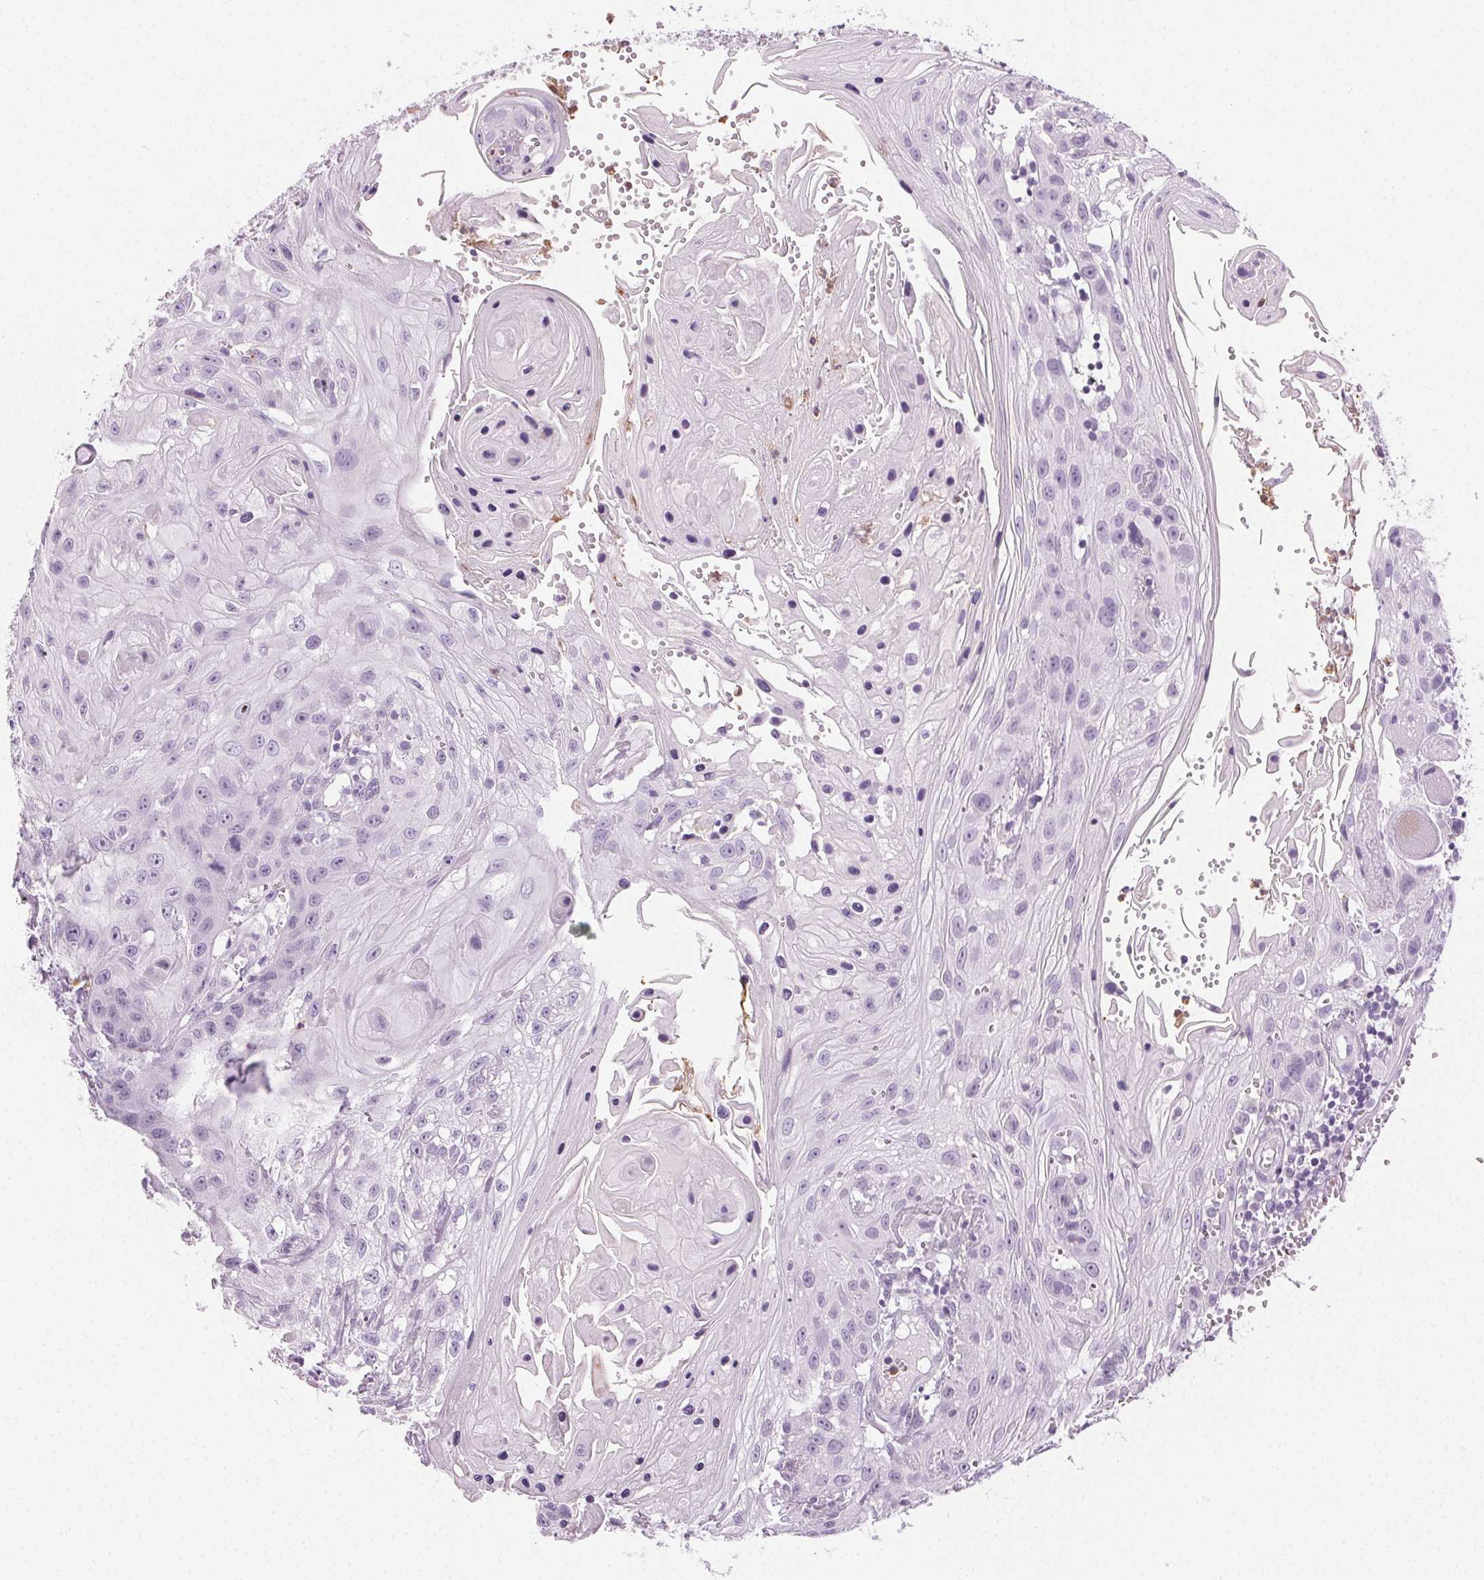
{"staining": {"intensity": "negative", "quantity": "none", "location": "none"}, "tissue": "head and neck cancer", "cell_type": "Tumor cells", "image_type": "cancer", "snomed": [{"axis": "morphology", "description": "Squamous cell carcinoma, NOS"}, {"axis": "topography", "description": "Oral tissue"}, {"axis": "topography", "description": "Head-Neck"}], "caption": "Tumor cells are negative for brown protein staining in squamous cell carcinoma (head and neck).", "gene": "MPO", "patient": {"sex": "male", "age": 58}}